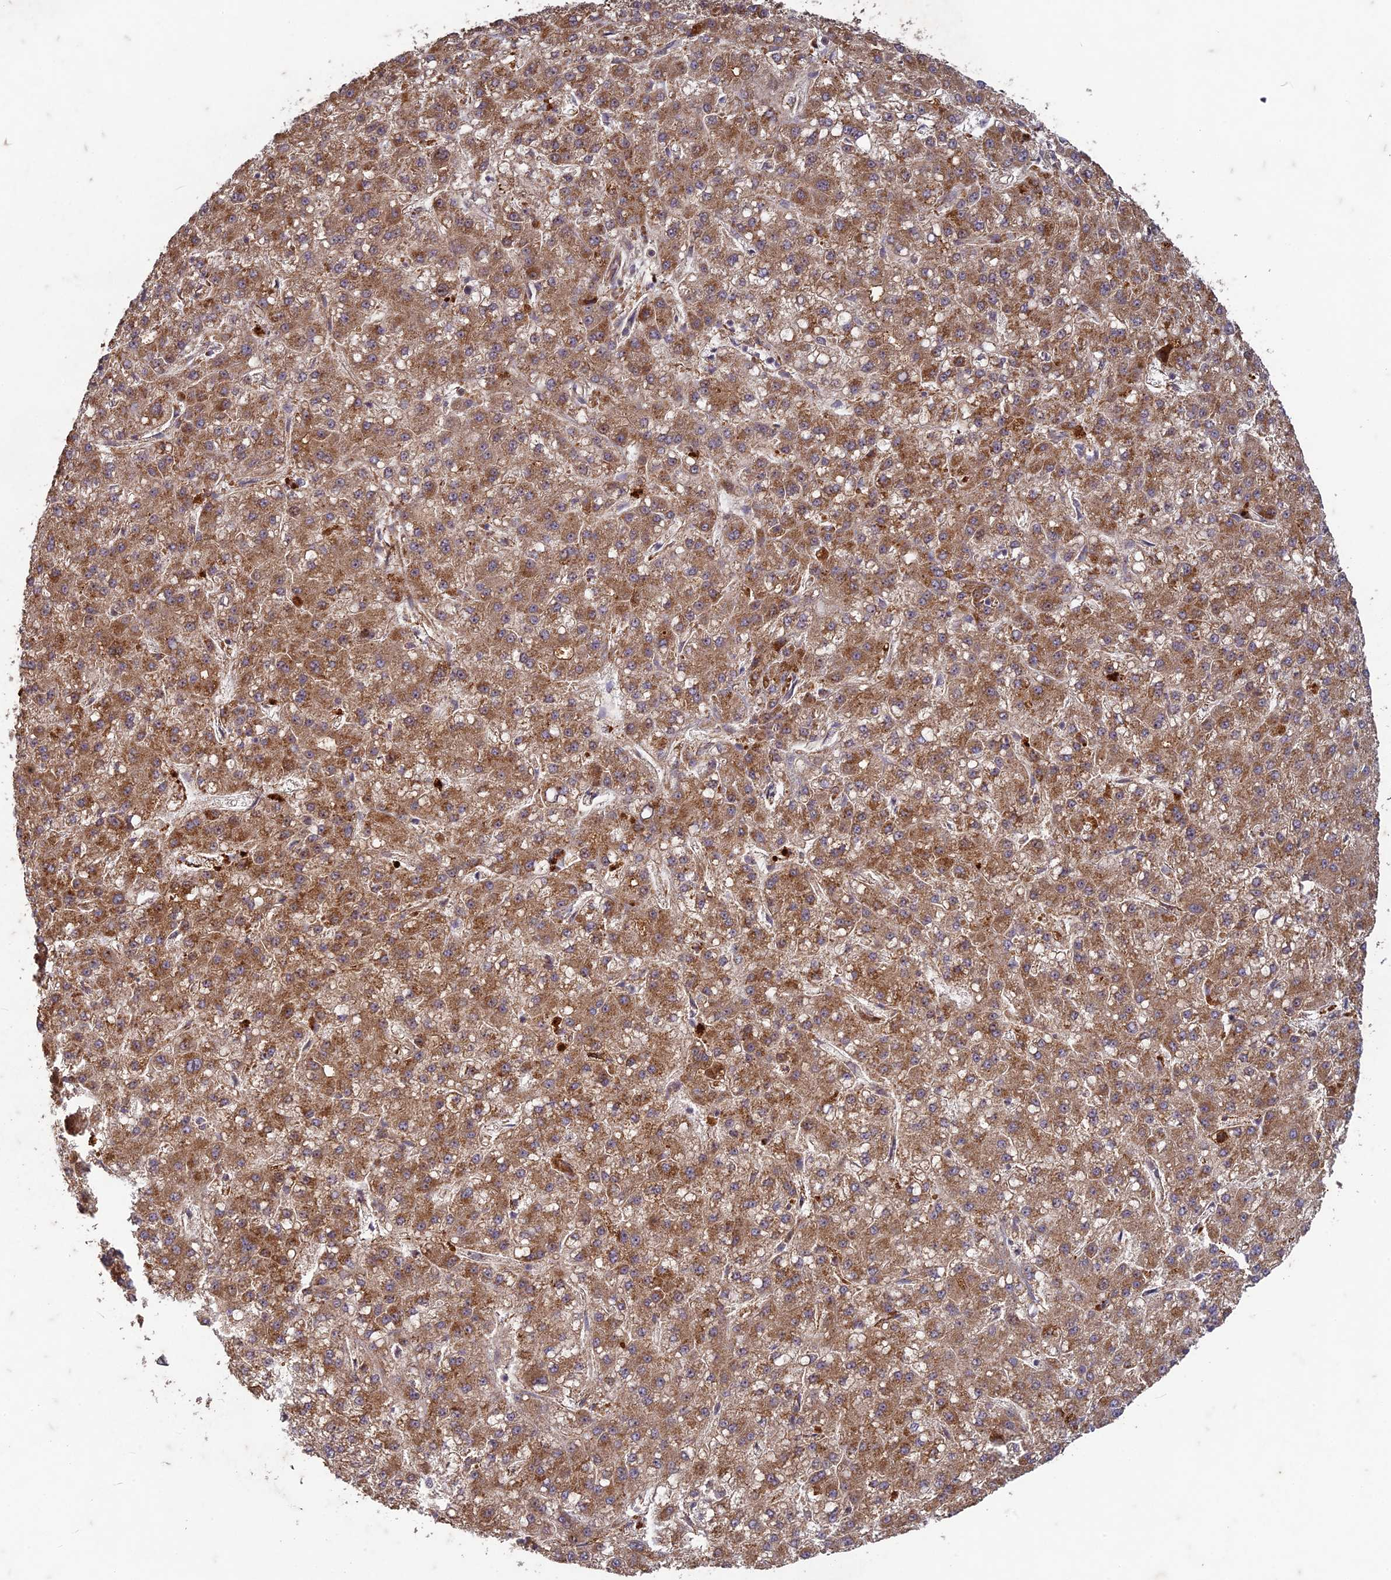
{"staining": {"intensity": "strong", "quantity": ">75%", "location": "cytoplasmic/membranous"}, "tissue": "liver cancer", "cell_type": "Tumor cells", "image_type": "cancer", "snomed": [{"axis": "morphology", "description": "Carcinoma, Hepatocellular, NOS"}, {"axis": "topography", "description": "Liver"}], "caption": "A high amount of strong cytoplasmic/membranous positivity is seen in about >75% of tumor cells in hepatocellular carcinoma (liver) tissue.", "gene": "TCF25", "patient": {"sex": "male", "age": 67}}